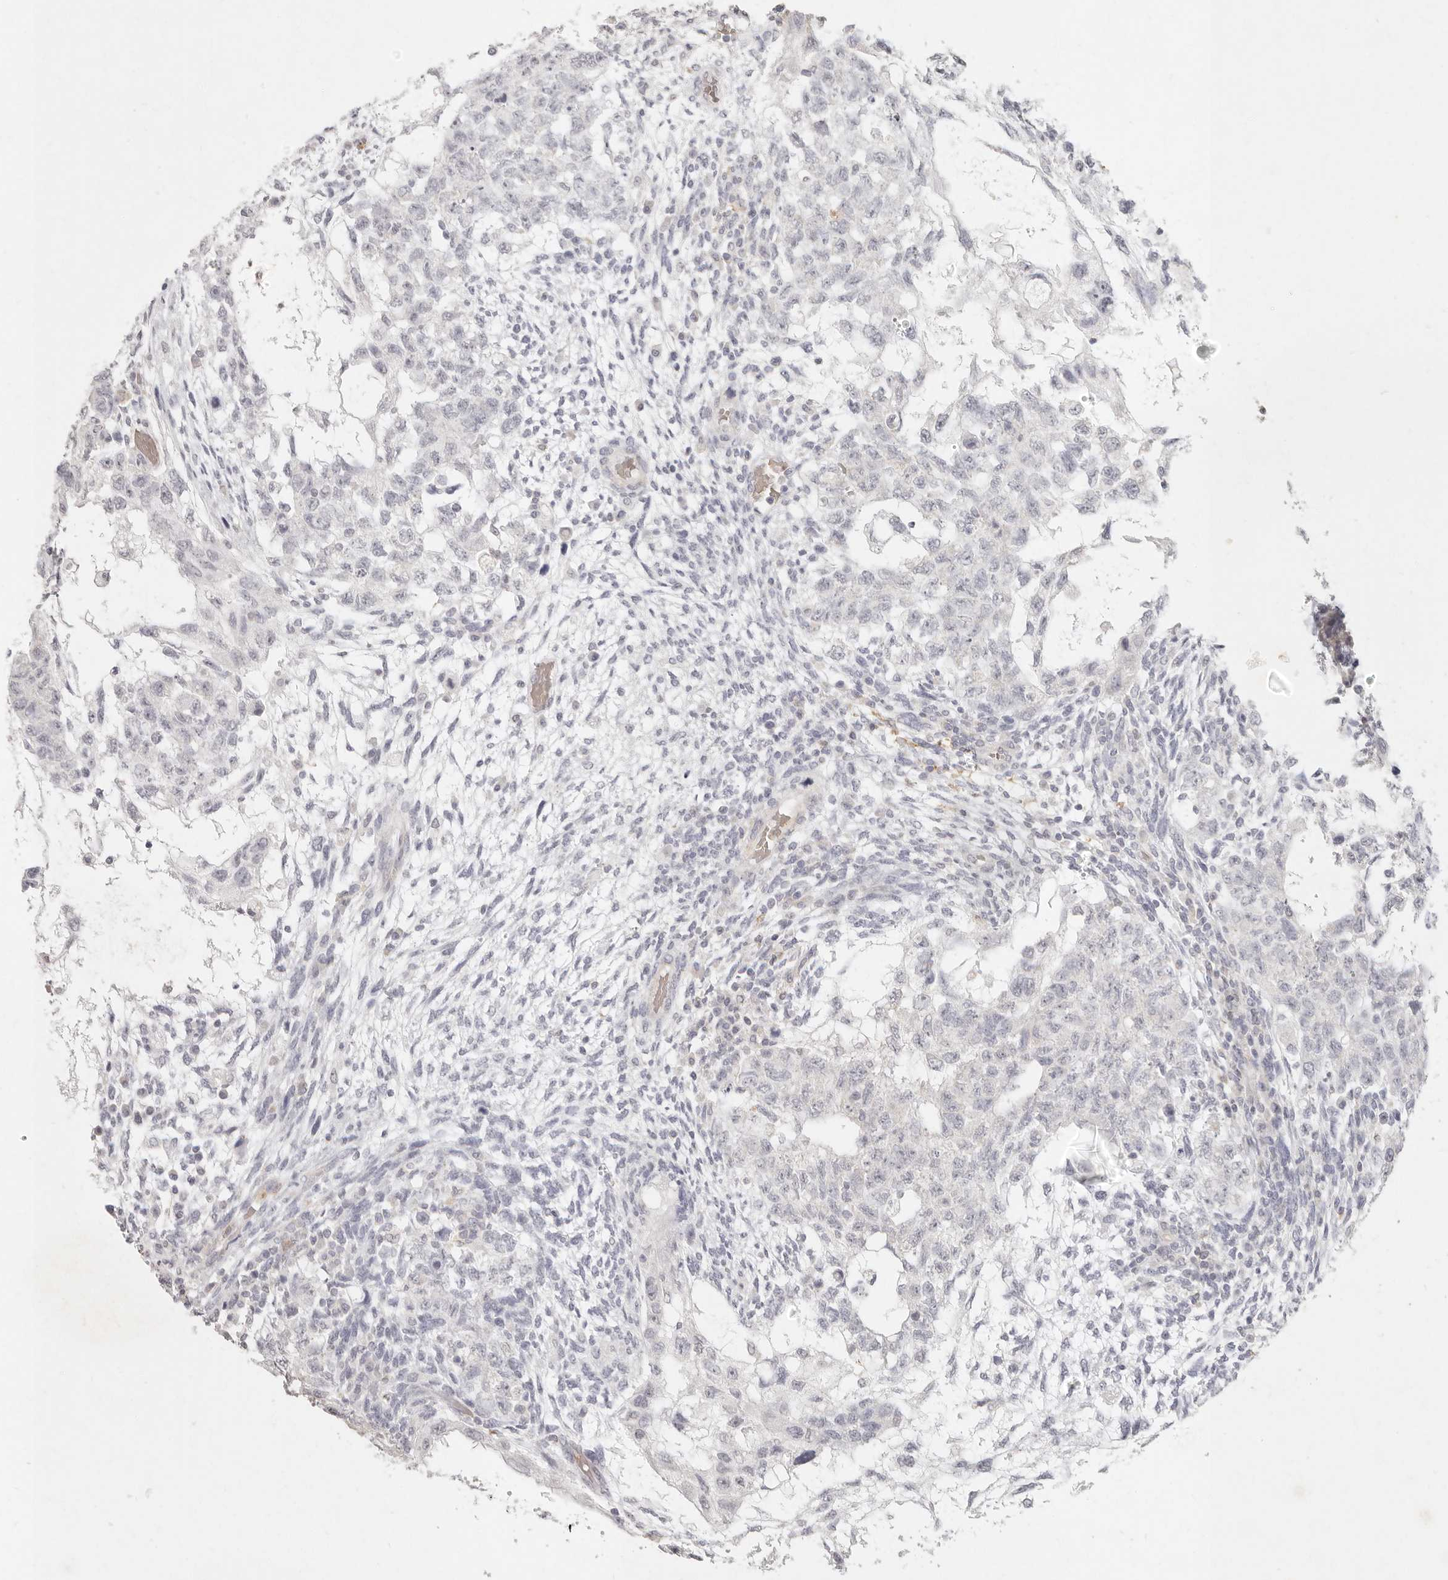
{"staining": {"intensity": "negative", "quantity": "none", "location": "none"}, "tissue": "testis cancer", "cell_type": "Tumor cells", "image_type": "cancer", "snomed": [{"axis": "morphology", "description": "Normal tissue, NOS"}, {"axis": "morphology", "description": "Carcinoma, Embryonal, NOS"}, {"axis": "topography", "description": "Testis"}], "caption": "This is an immunohistochemistry (IHC) histopathology image of testis cancer (embryonal carcinoma). There is no positivity in tumor cells.", "gene": "NIBAN1", "patient": {"sex": "male", "age": 36}}